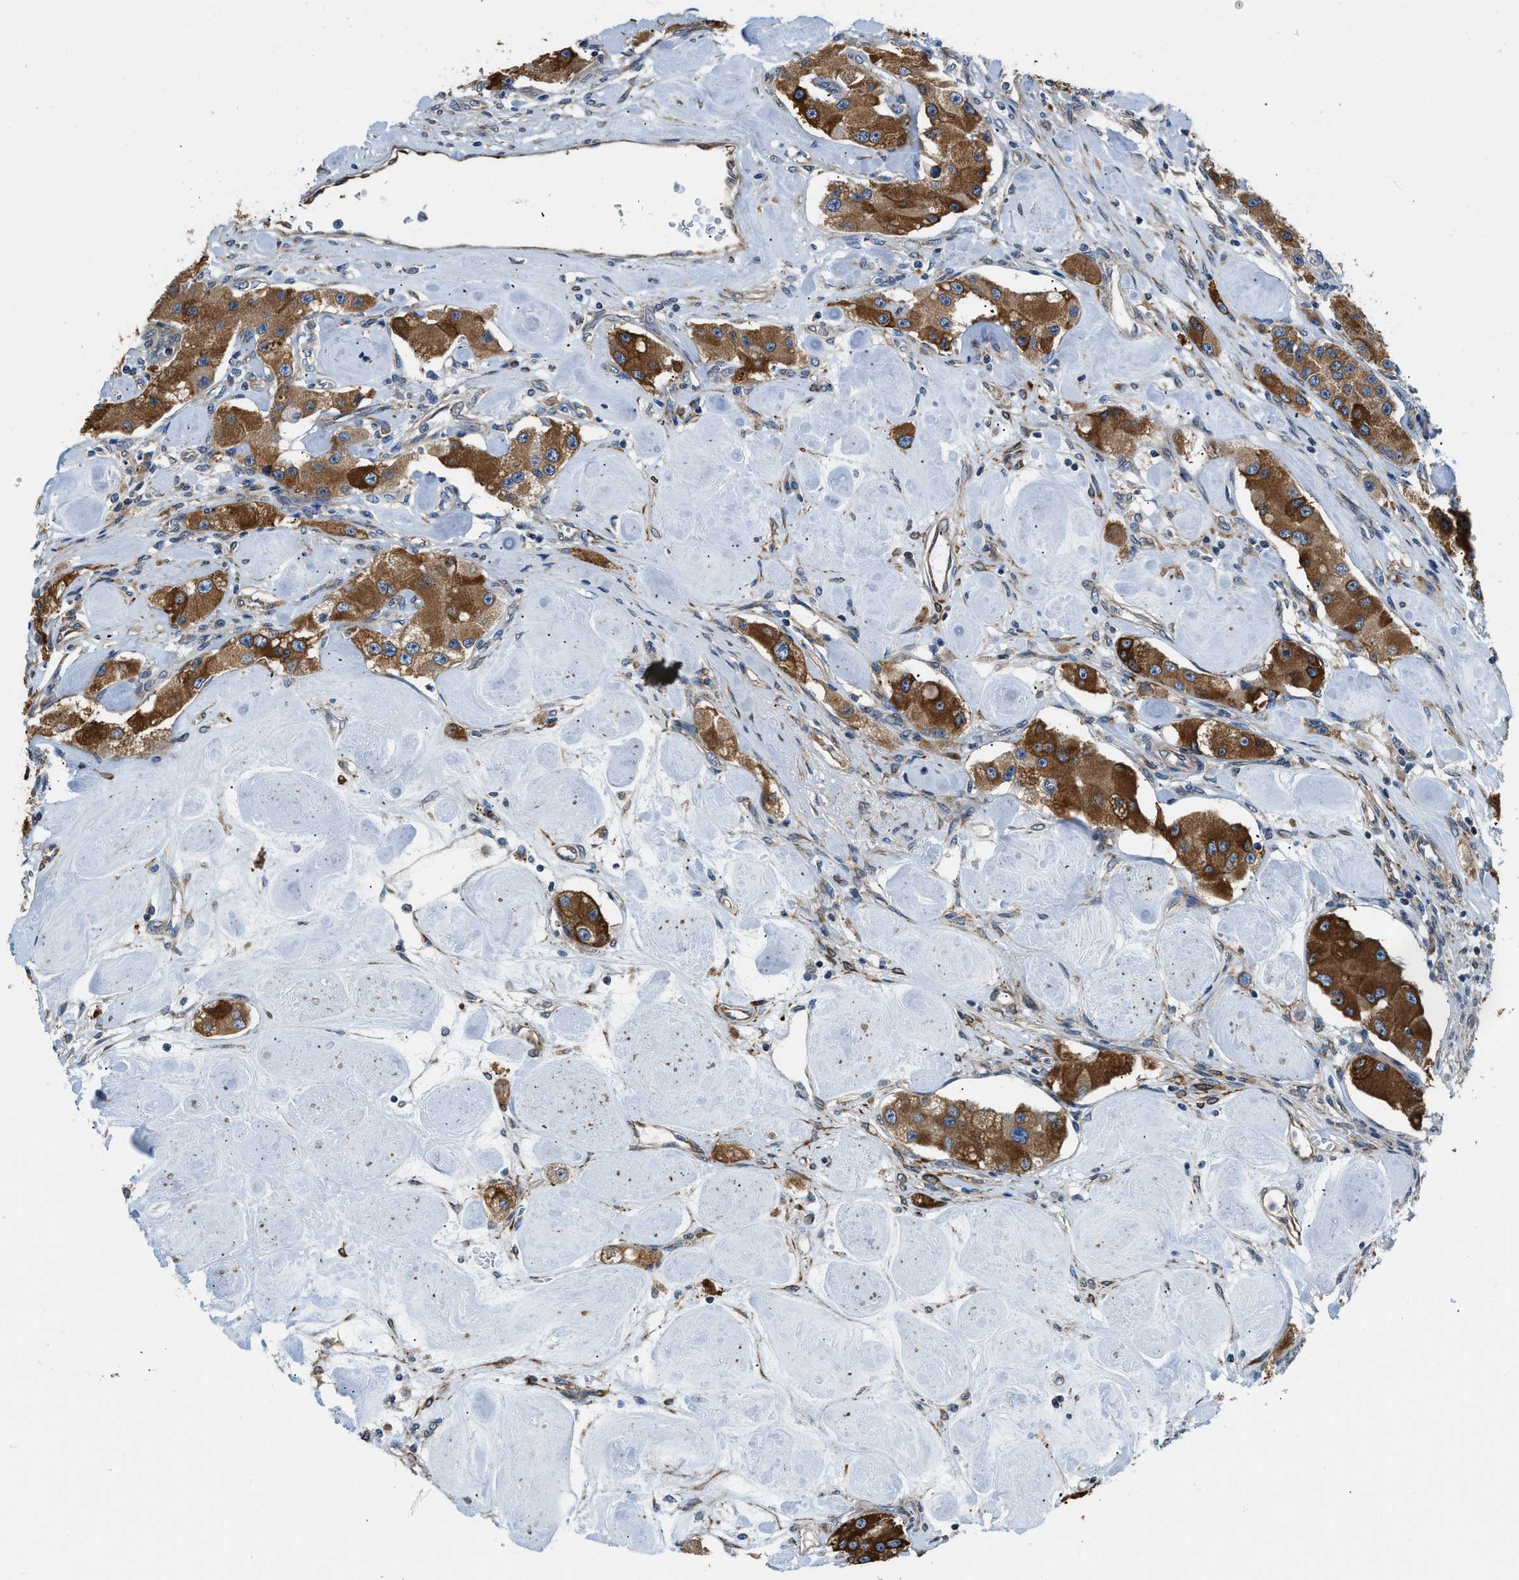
{"staining": {"intensity": "strong", "quantity": ">75%", "location": "cytoplasmic/membranous"}, "tissue": "carcinoid", "cell_type": "Tumor cells", "image_type": "cancer", "snomed": [{"axis": "morphology", "description": "Carcinoid, malignant, NOS"}, {"axis": "topography", "description": "Pancreas"}], "caption": "Brown immunohistochemical staining in malignant carcinoid demonstrates strong cytoplasmic/membranous positivity in approximately >75% of tumor cells. Using DAB (brown) and hematoxylin (blue) stains, captured at high magnification using brightfield microscopy.", "gene": "ARL6IP5", "patient": {"sex": "male", "age": 41}}